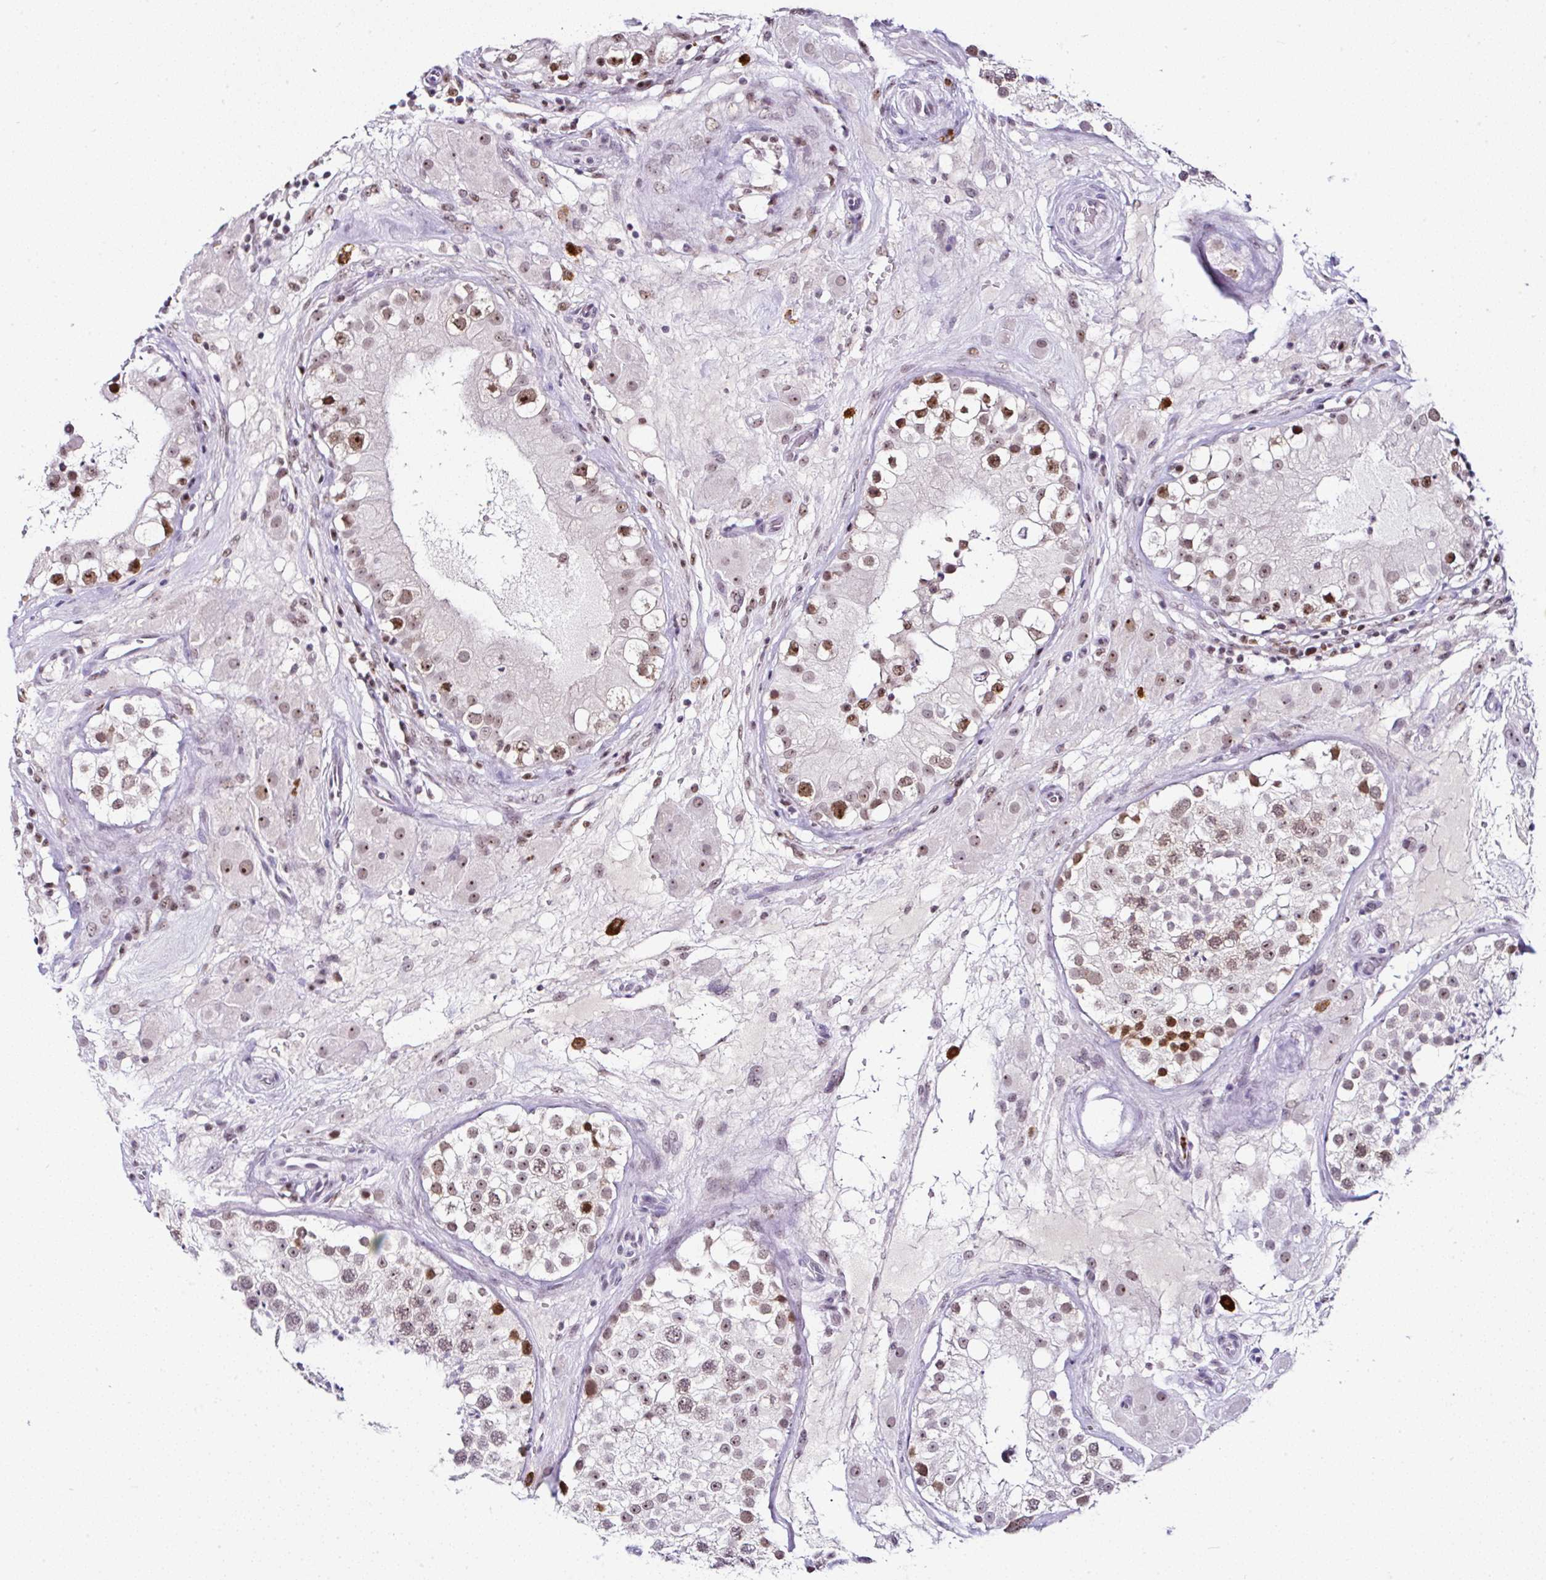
{"staining": {"intensity": "strong", "quantity": "25%-75%", "location": "cytoplasmic/membranous,nuclear"}, "tissue": "testis", "cell_type": "Cells in seminiferous ducts", "image_type": "normal", "snomed": [{"axis": "morphology", "description": "Normal tissue, NOS"}, {"axis": "topography", "description": "Testis"}], "caption": "Immunohistochemical staining of unremarkable human testis shows 25%-75% levels of strong cytoplasmic/membranous,nuclear protein expression in about 25%-75% of cells in seminiferous ducts.", "gene": "PTPN2", "patient": {"sex": "male", "age": 26}}